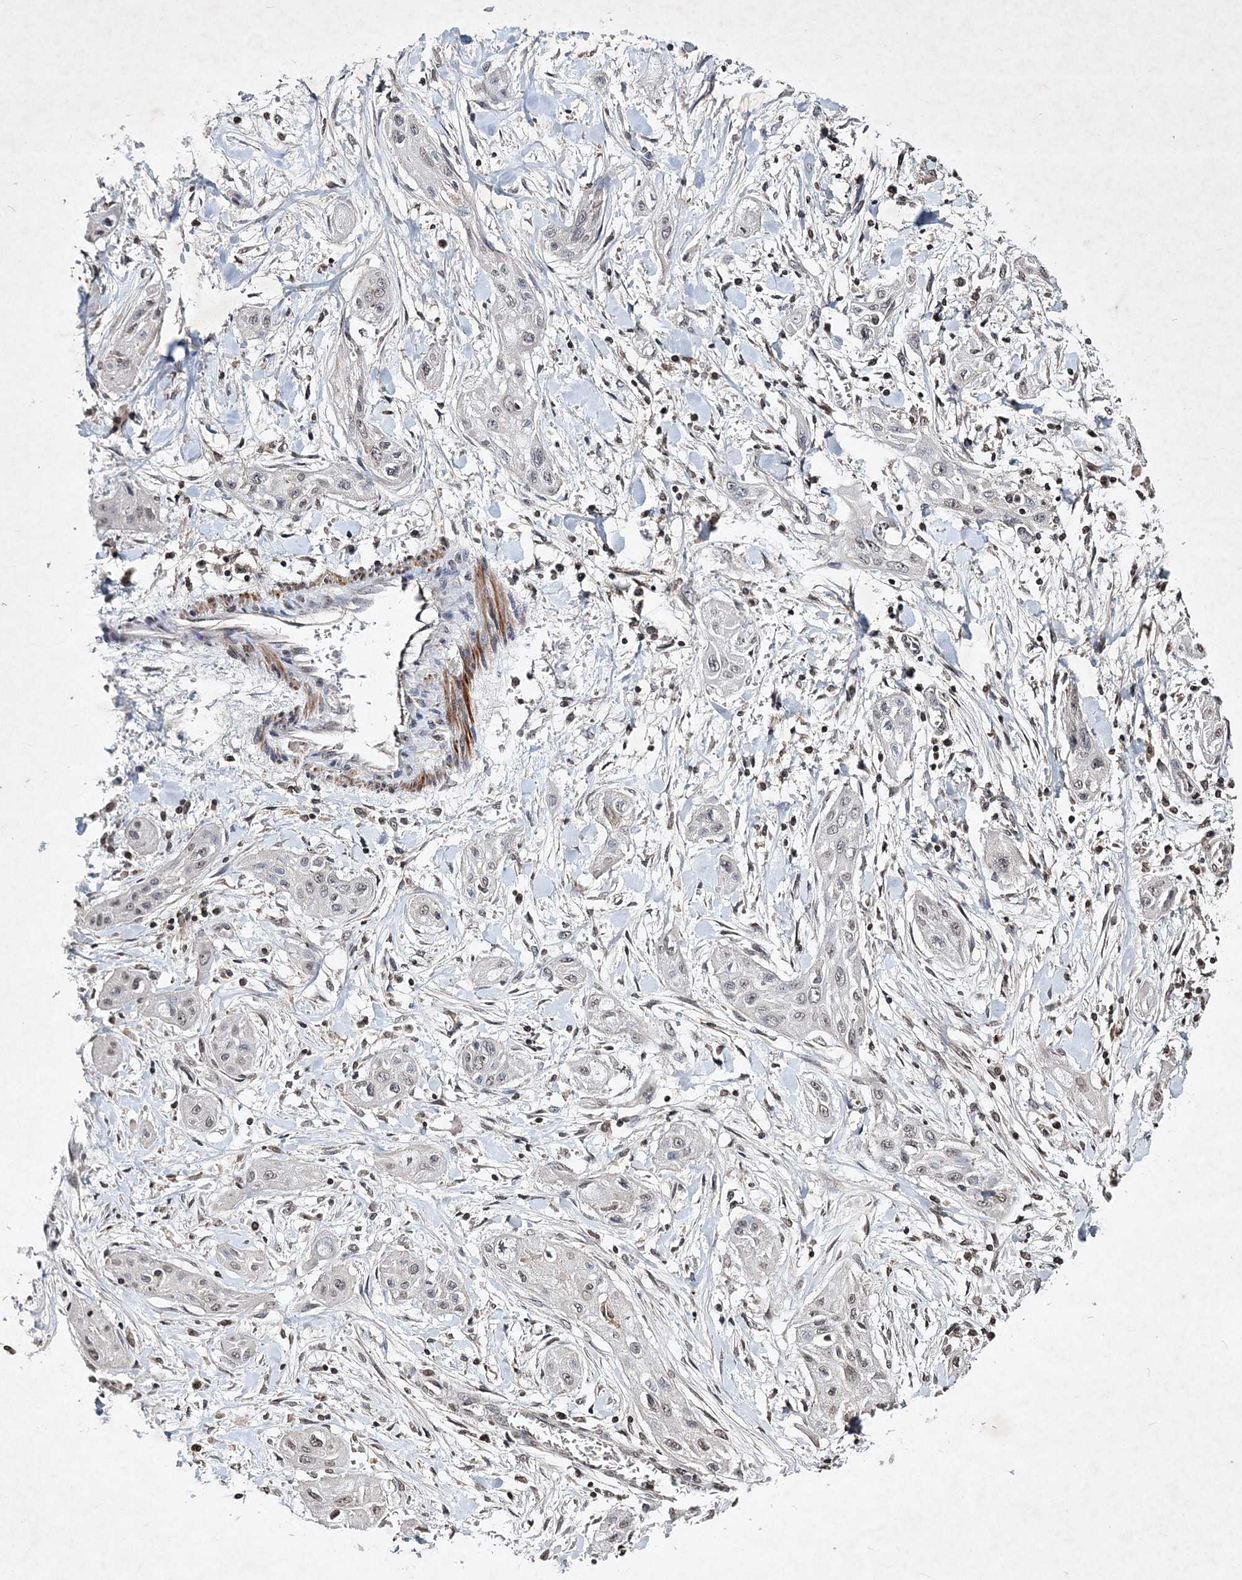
{"staining": {"intensity": "weak", "quantity": "25%-75%", "location": "nuclear"}, "tissue": "lung cancer", "cell_type": "Tumor cells", "image_type": "cancer", "snomed": [{"axis": "morphology", "description": "Squamous cell carcinoma, NOS"}, {"axis": "topography", "description": "Lung"}], "caption": "The histopathology image exhibits a brown stain indicating the presence of a protein in the nuclear of tumor cells in lung cancer (squamous cell carcinoma). (Stains: DAB (3,3'-diaminobenzidine) in brown, nuclei in blue, Microscopy: brightfield microscopy at high magnification).", "gene": "SOWAHB", "patient": {"sex": "female", "age": 47}}